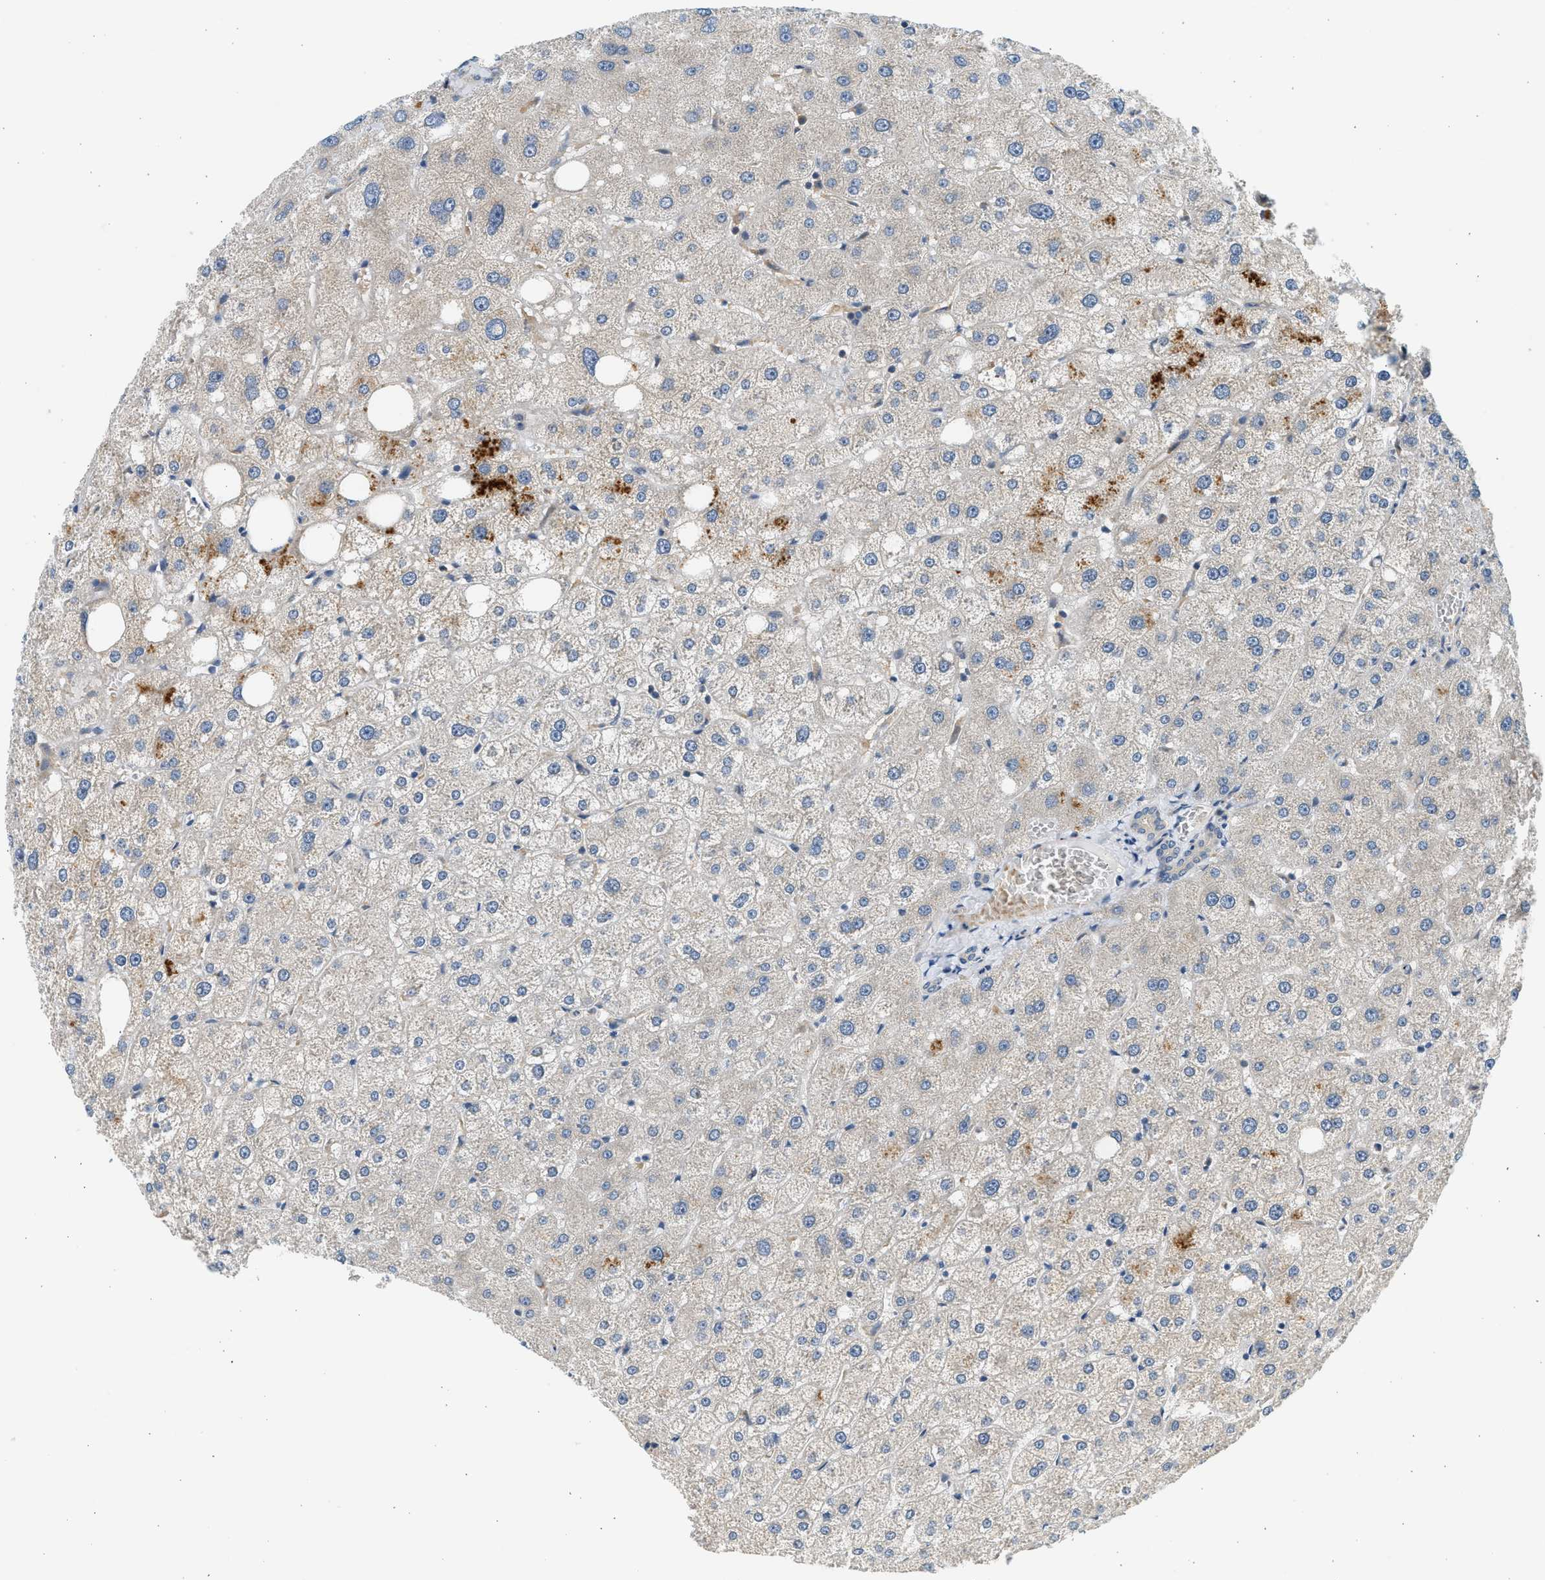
{"staining": {"intensity": "negative", "quantity": "none", "location": "none"}, "tissue": "liver", "cell_type": "Cholangiocytes", "image_type": "normal", "snomed": [{"axis": "morphology", "description": "Normal tissue, NOS"}, {"axis": "topography", "description": "Liver"}], "caption": "Photomicrograph shows no protein positivity in cholangiocytes of normal liver. (Immunohistochemistry, brightfield microscopy, high magnification).", "gene": "KDELR2", "patient": {"sex": "male", "age": 73}}